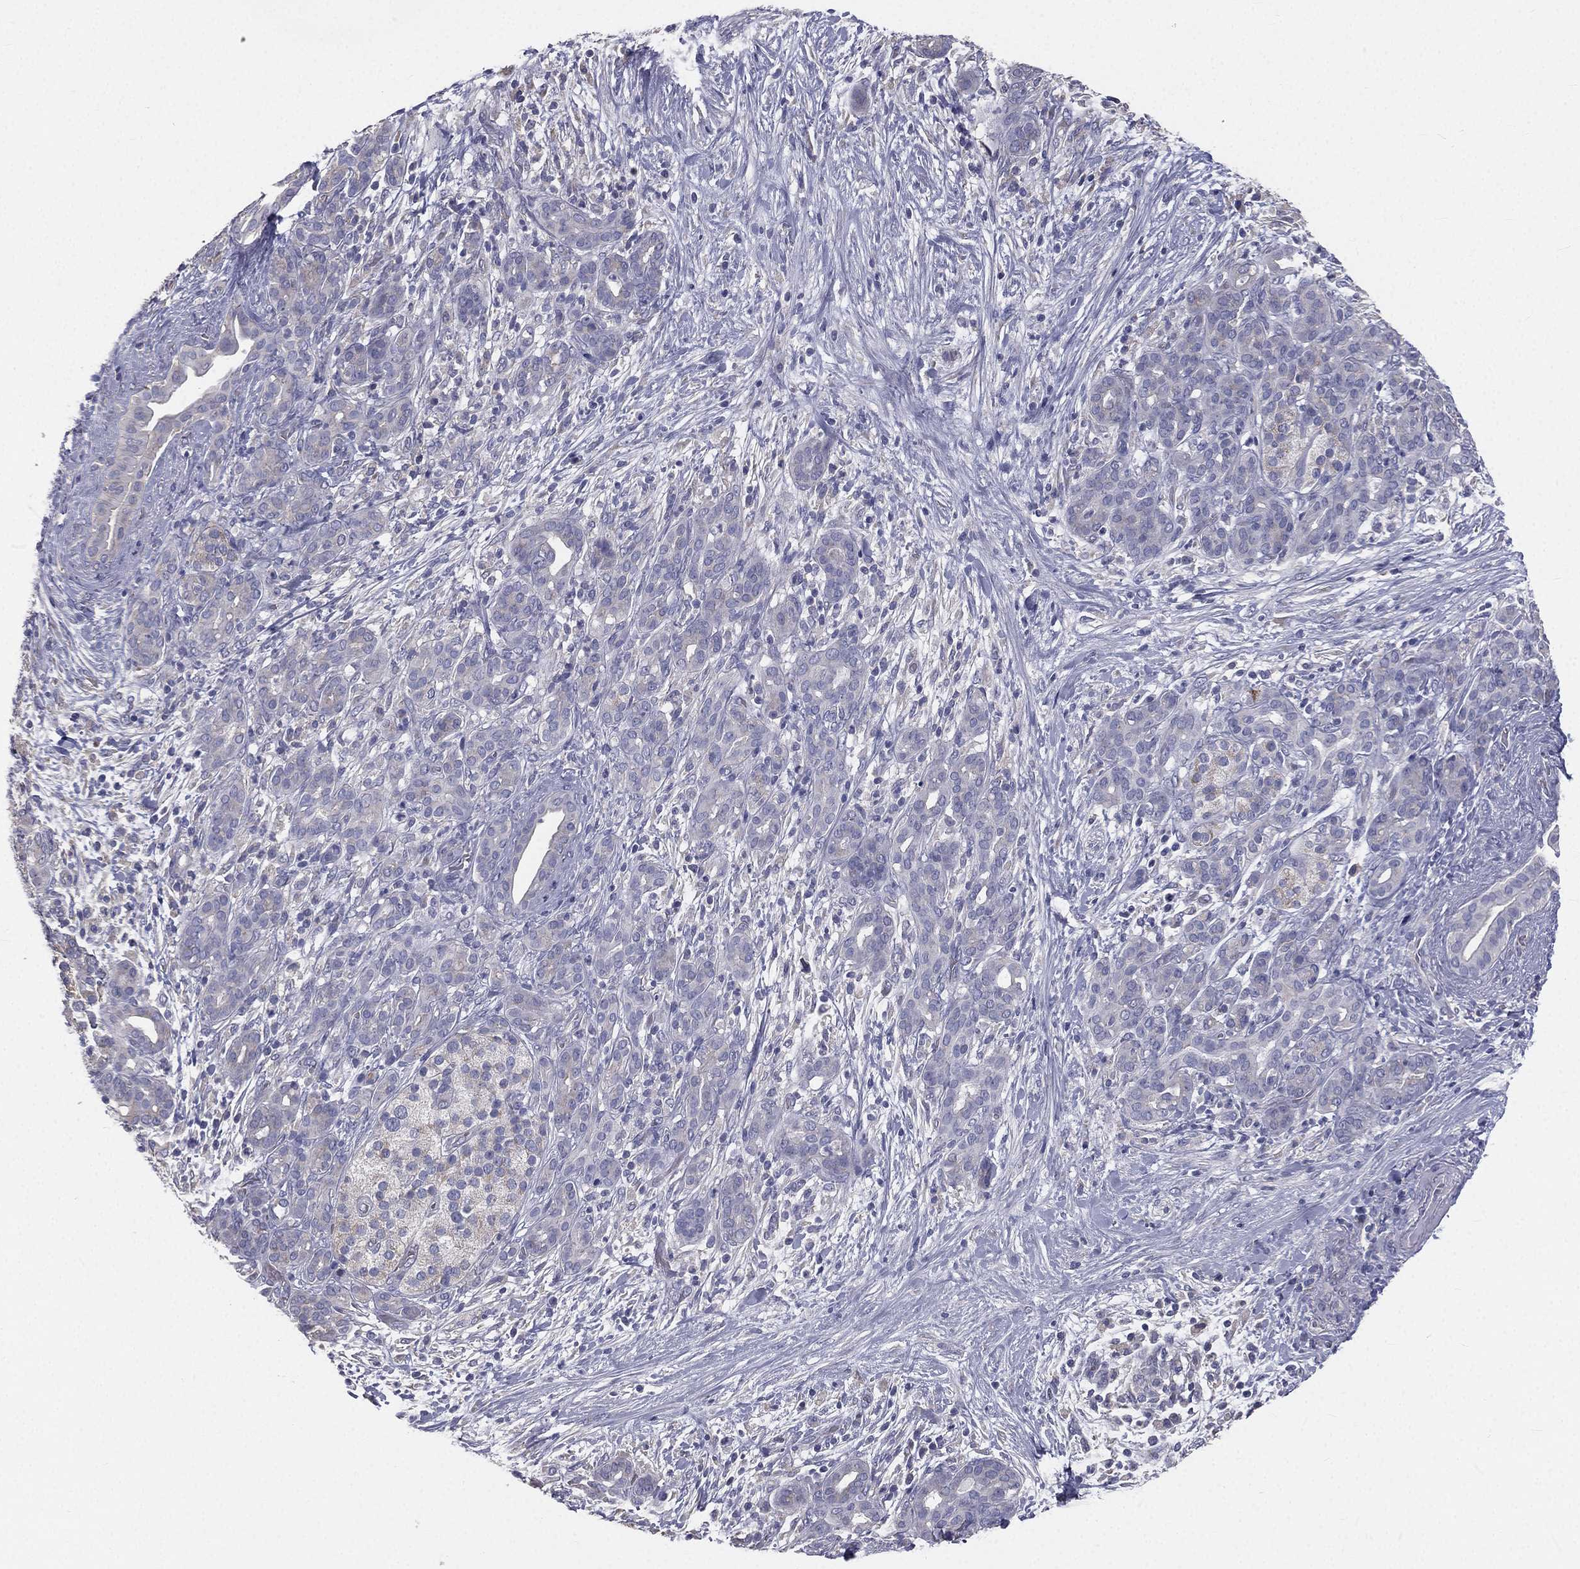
{"staining": {"intensity": "negative", "quantity": "none", "location": "none"}, "tissue": "pancreatic cancer", "cell_type": "Tumor cells", "image_type": "cancer", "snomed": [{"axis": "morphology", "description": "Adenocarcinoma, NOS"}, {"axis": "topography", "description": "Pancreas"}], "caption": "Protein analysis of pancreatic cancer (adenocarcinoma) shows no significant expression in tumor cells.", "gene": "MUC13", "patient": {"sex": "male", "age": 44}}